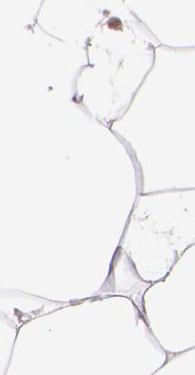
{"staining": {"intensity": "moderate", "quantity": ">75%", "location": "nuclear"}, "tissue": "adipose tissue", "cell_type": "Adipocytes", "image_type": "normal", "snomed": [{"axis": "morphology", "description": "Normal tissue, NOS"}, {"axis": "morphology", "description": "Duct carcinoma"}, {"axis": "topography", "description": "Breast"}, {"axis": "topography", "description": "Adipose tissue"}], "caption": "Adipose tissue stained with IHC exhibits moderate nuclear positivity in approximately >75% of adipocytes. (DAB IHC with brightfield microscopy, high magnification).", "gene": "CUL2", "patient": {"sex": "female", "age": 37}}